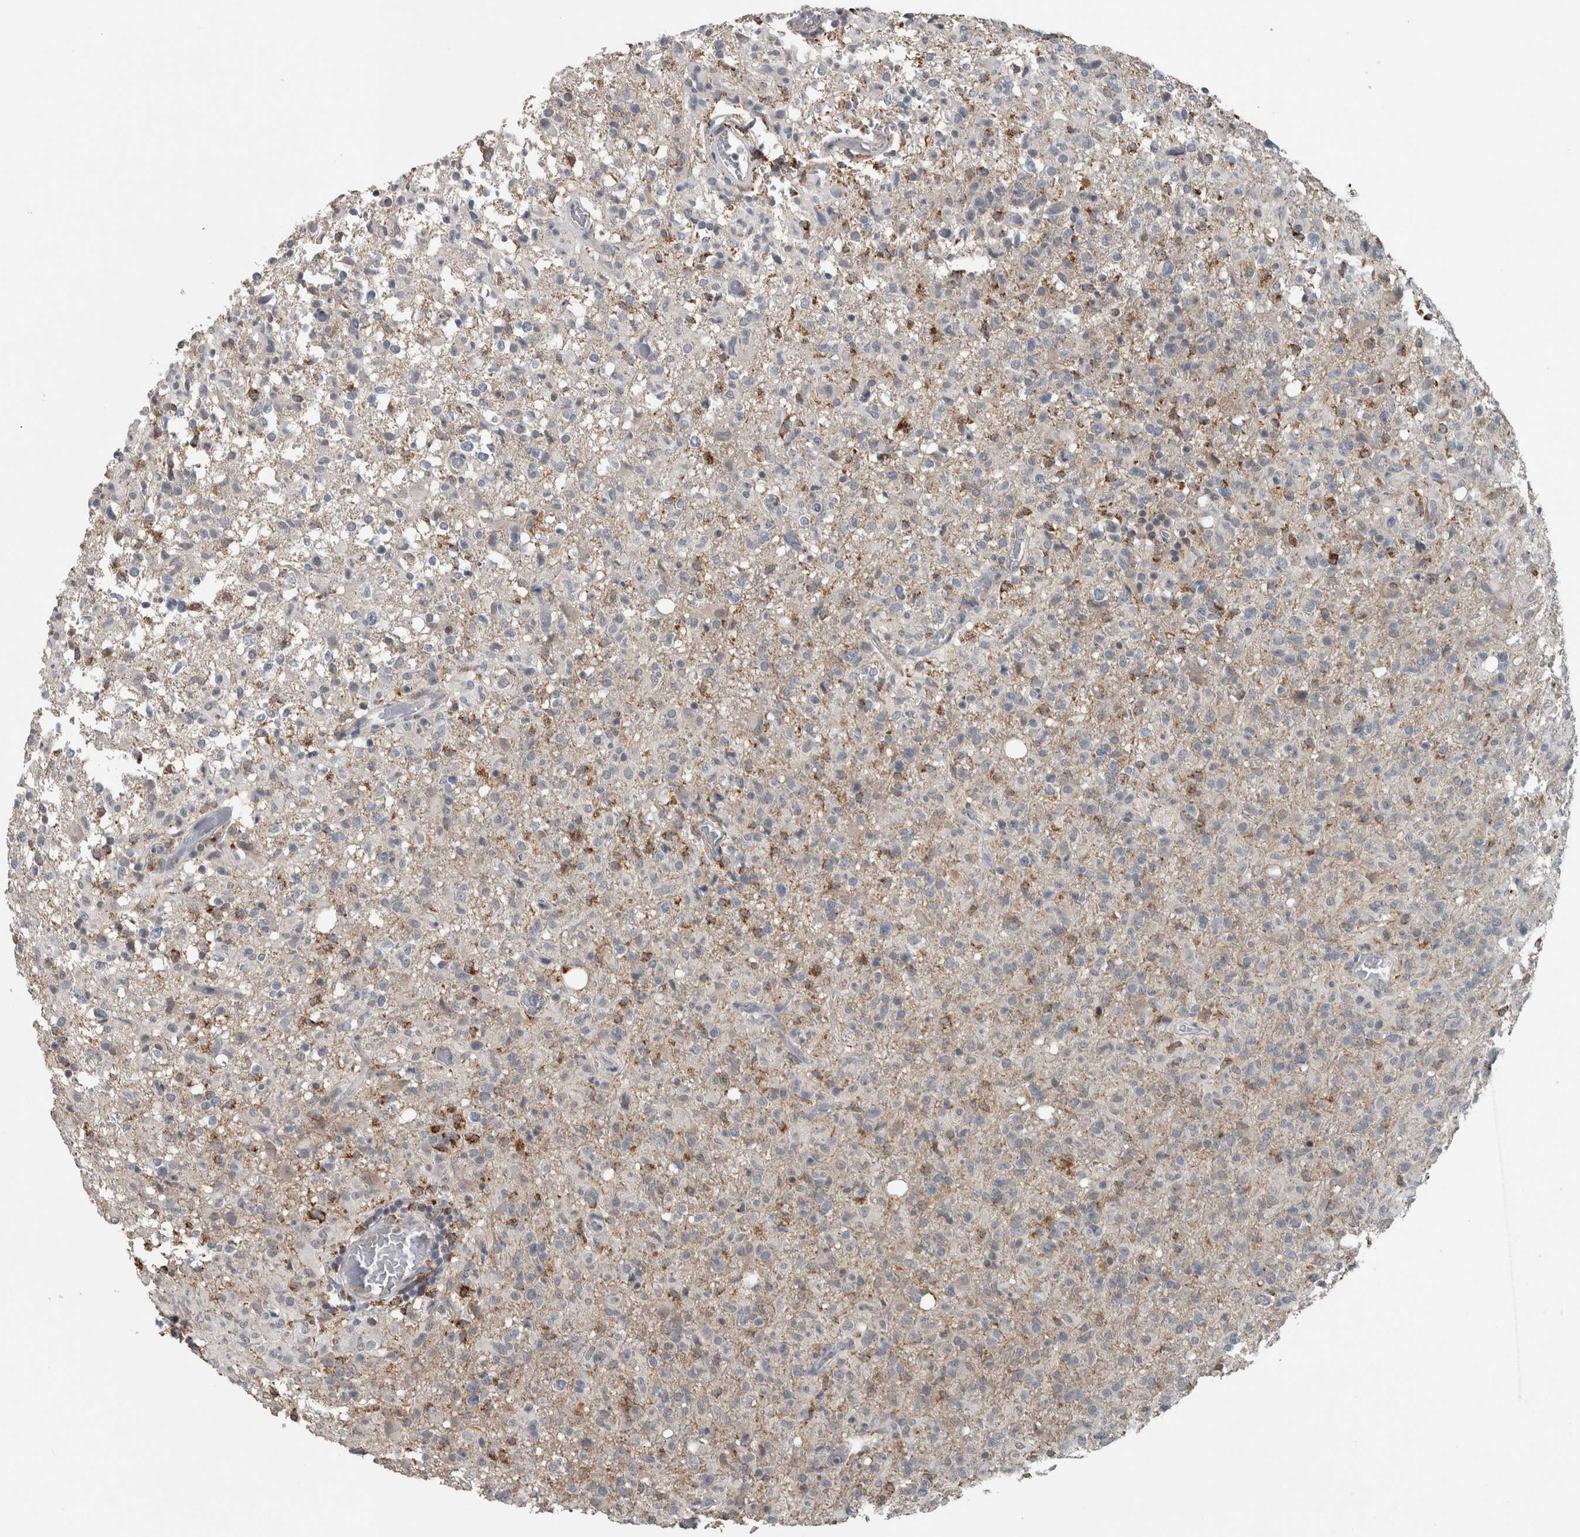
{"staining": {"intensity": "negative", "quantity": "none", "location": "none"}, "tissue": "glioma", "cell_type": "Tumor cells", "image_type": "cancer", "snomed": [{"axis": "morphology", "description": "Glioma, malignant, High grade"}, {"axis": "topography", "description": "Brain"}], "caption": "Immunohistochemical staining of human high-grade glioma (malignant) displays no significant expression in tumor cells.", "gene": "ACSF2", "patient": {"sex": "female", "age": 57}}